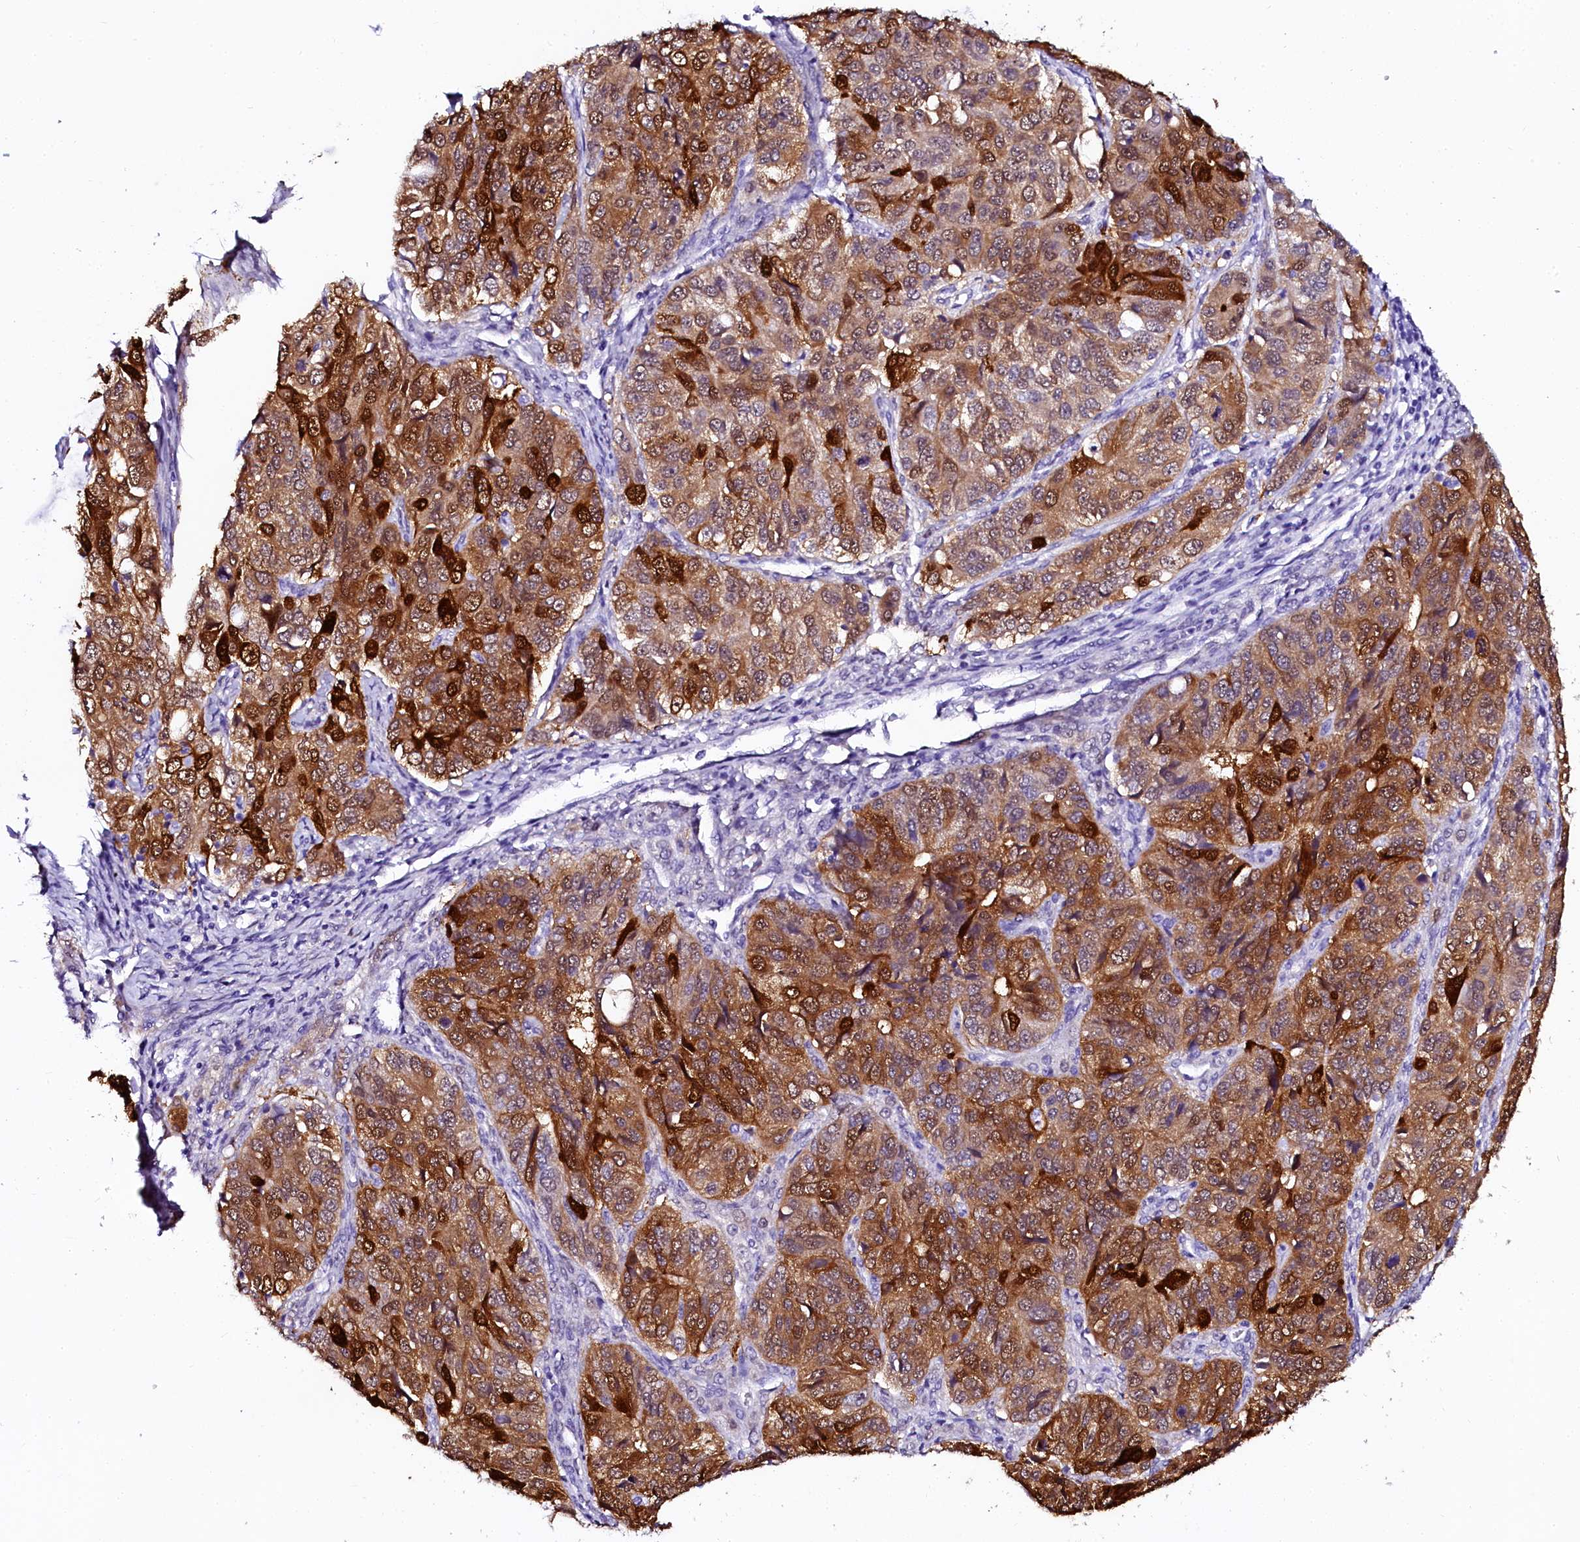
{"staining": {"intensity": "strong", "quantity": ">75%", "location": "cytoplasmic/membranous"}, "tissue": "ovarian cancer", "cell_type": "Tumor cells", "image_type": "cancer", "snomed": [{"axis": "morphology", "description": "Carcinoma, endometroid"}, {"axis": "topography", "description": "Ovary"}], "caption": "Immunohistochemistry of ovarian cancer shows high levels of strong cytoplasmic/membranous positivity in approximately >75% of tumor cells.", "gene": "SORD", "patient": {"sex": "female", "age": 51}}